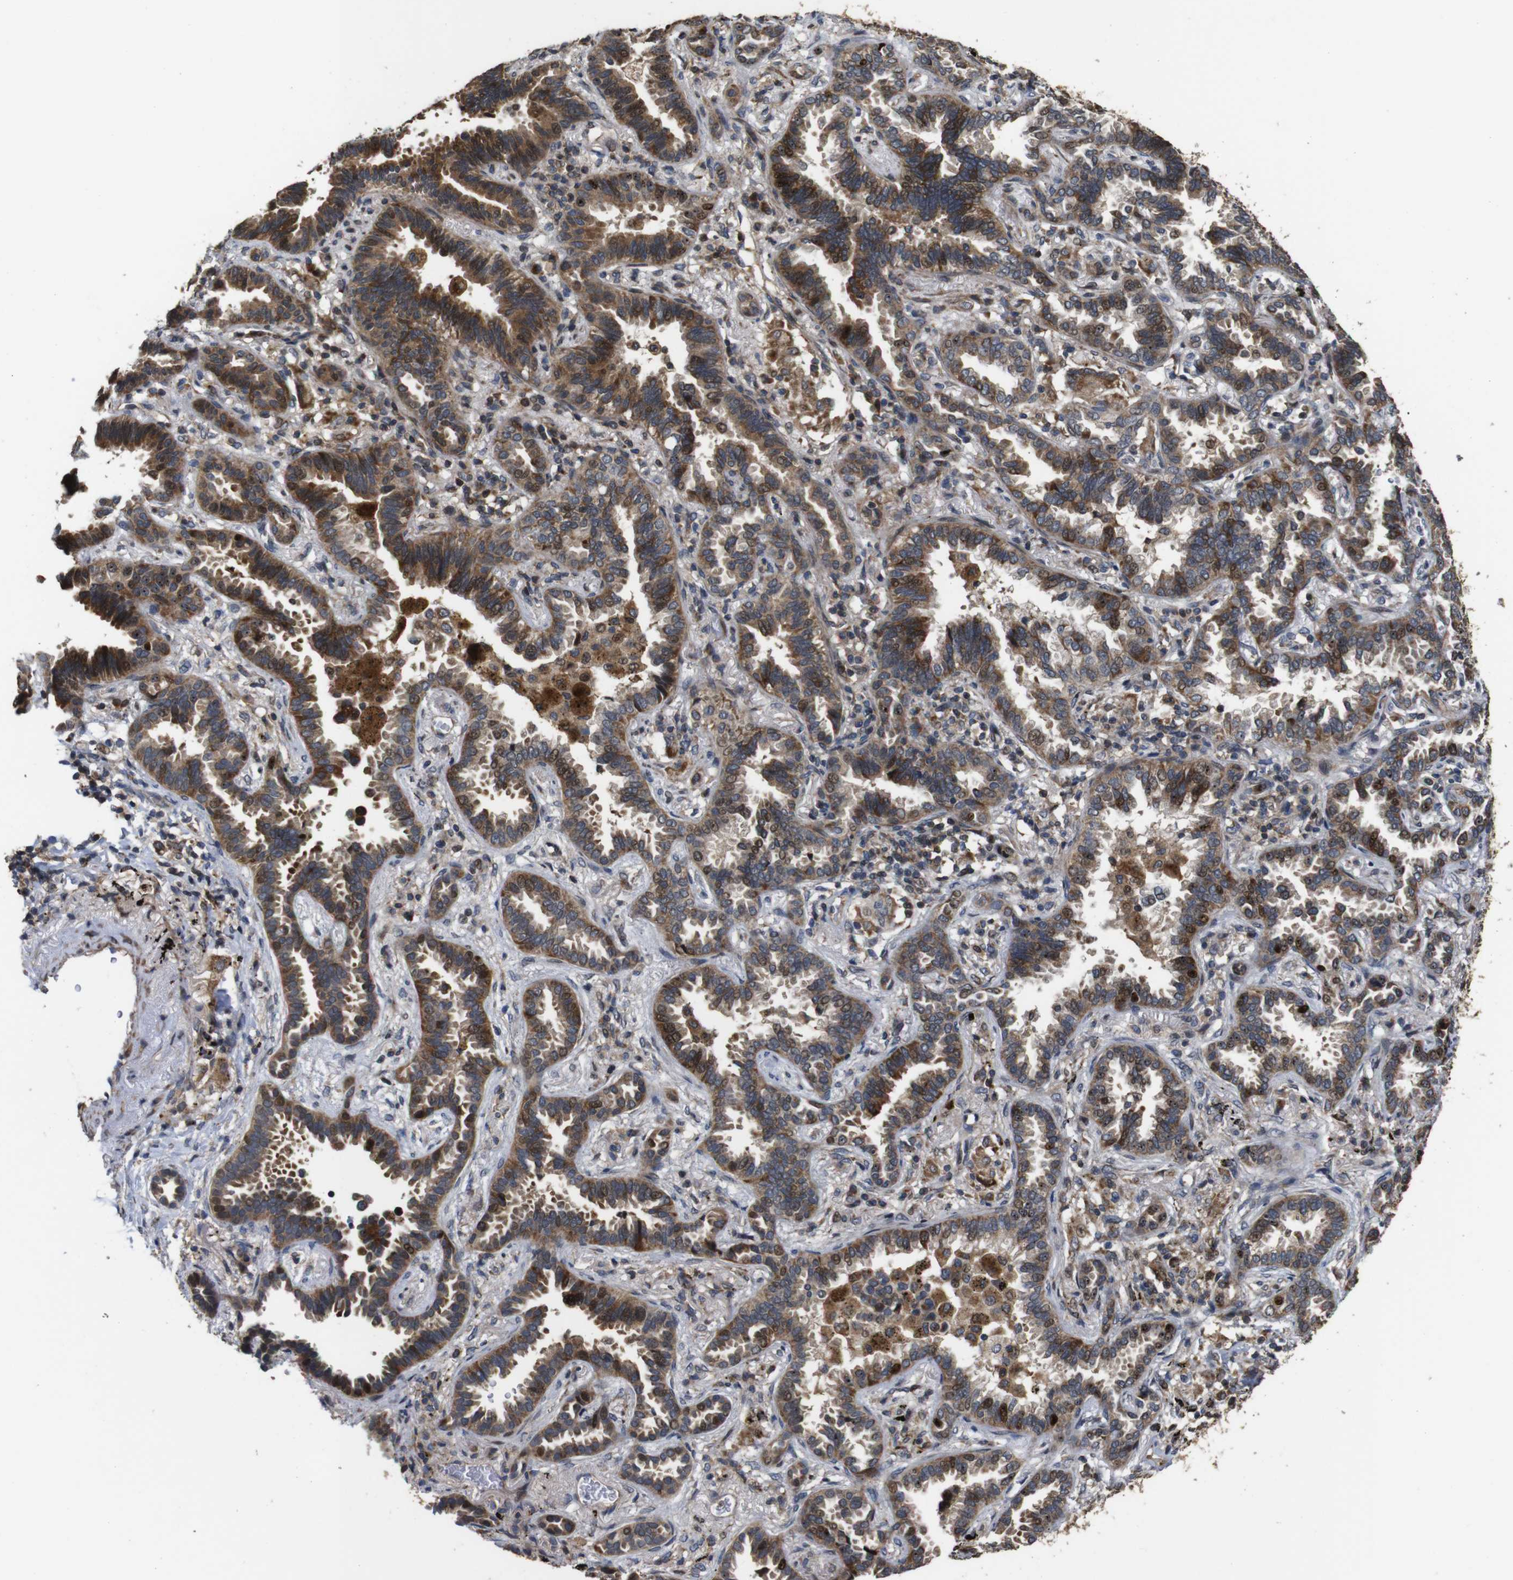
{"staining": {"intensity": "moderate", "quantity": ">75%", "location": "cytoplasmic/membranous"}, "tissue": "lung cancer", "cell_type": "Tumor cells", "image_type": "cancer", "snomed": [{"axis": "morphology", "description": "Normal tissue, NOS"}, {"axis": "morphology", "description": "Adenocarcinoma, NOS"}, {"axis": "topography", "description": "Lung"}], "caption": "Moderate cytoplasmic/membranous staining is seen in approximately >75% of tumor cells in lung adenocarcinoma.", "gene": "SNN", "patient": {"sex": "male", "age": 59}}